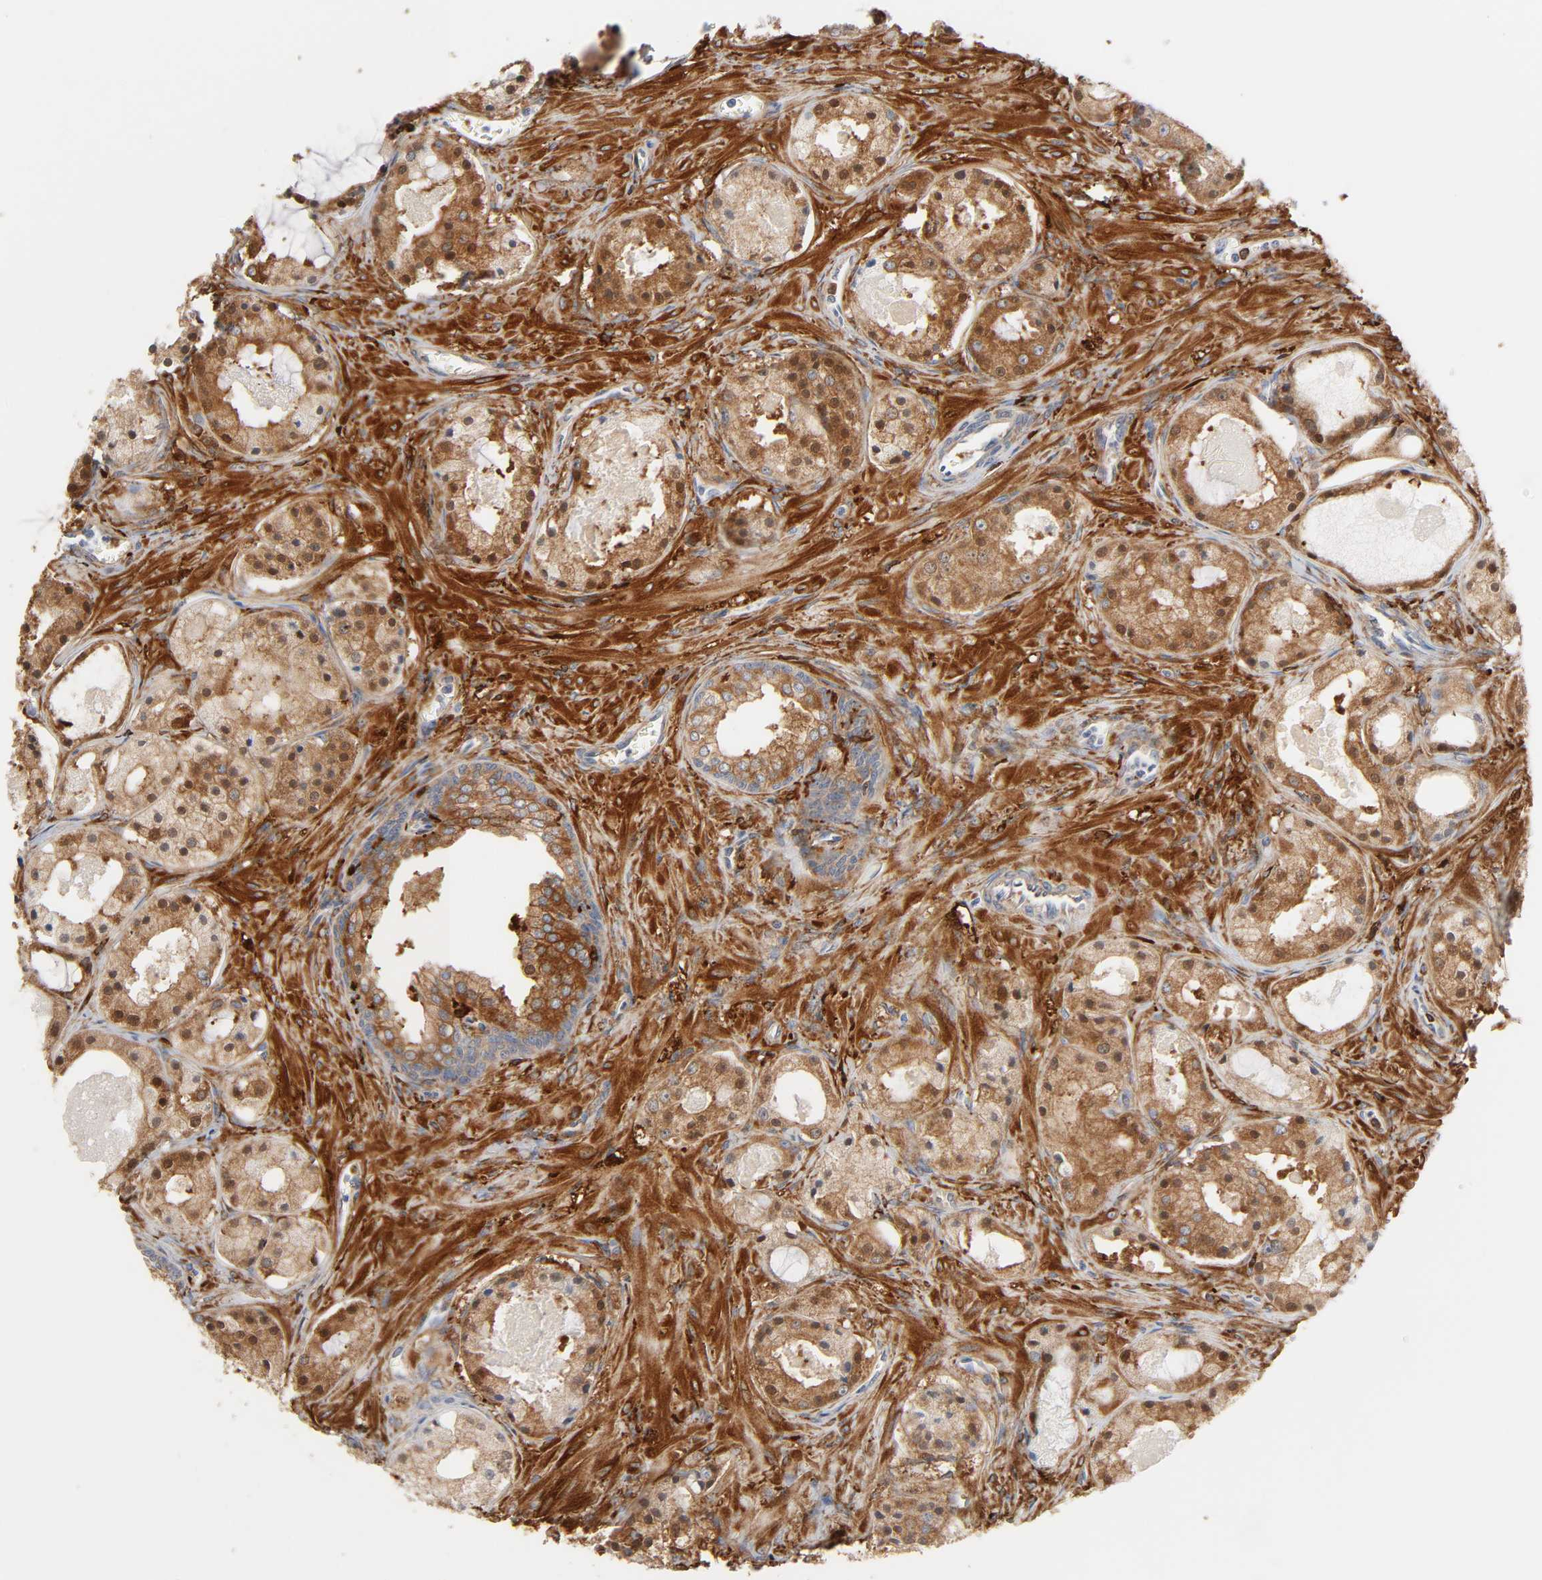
{"staining": {"intensity": "moderate", "quantity": ">75%", "location": "cytoplasmic/membranous,nuclear"}, "tissue": "prostate cancer", "cell_type": "Tumor cells", "image_type": "cancer", "snomed": [{"axis": "morphology", "description": "Adenocarcinoma, Low grade"}, {"axis": "topography", "description": "Prostate"}], "caption": "Brown immunohistochemical staining in human prostate cancer (adenocarcinoma (low-grade)) reveals moderate cytoplasmic/membranous and nuclear expression in approximately >75% of tumor cells. (Brightfield microscopy of DAB IHC at high magnification).", "gene": "BIN1", "patient": {"sex": "male", "age": 57}}